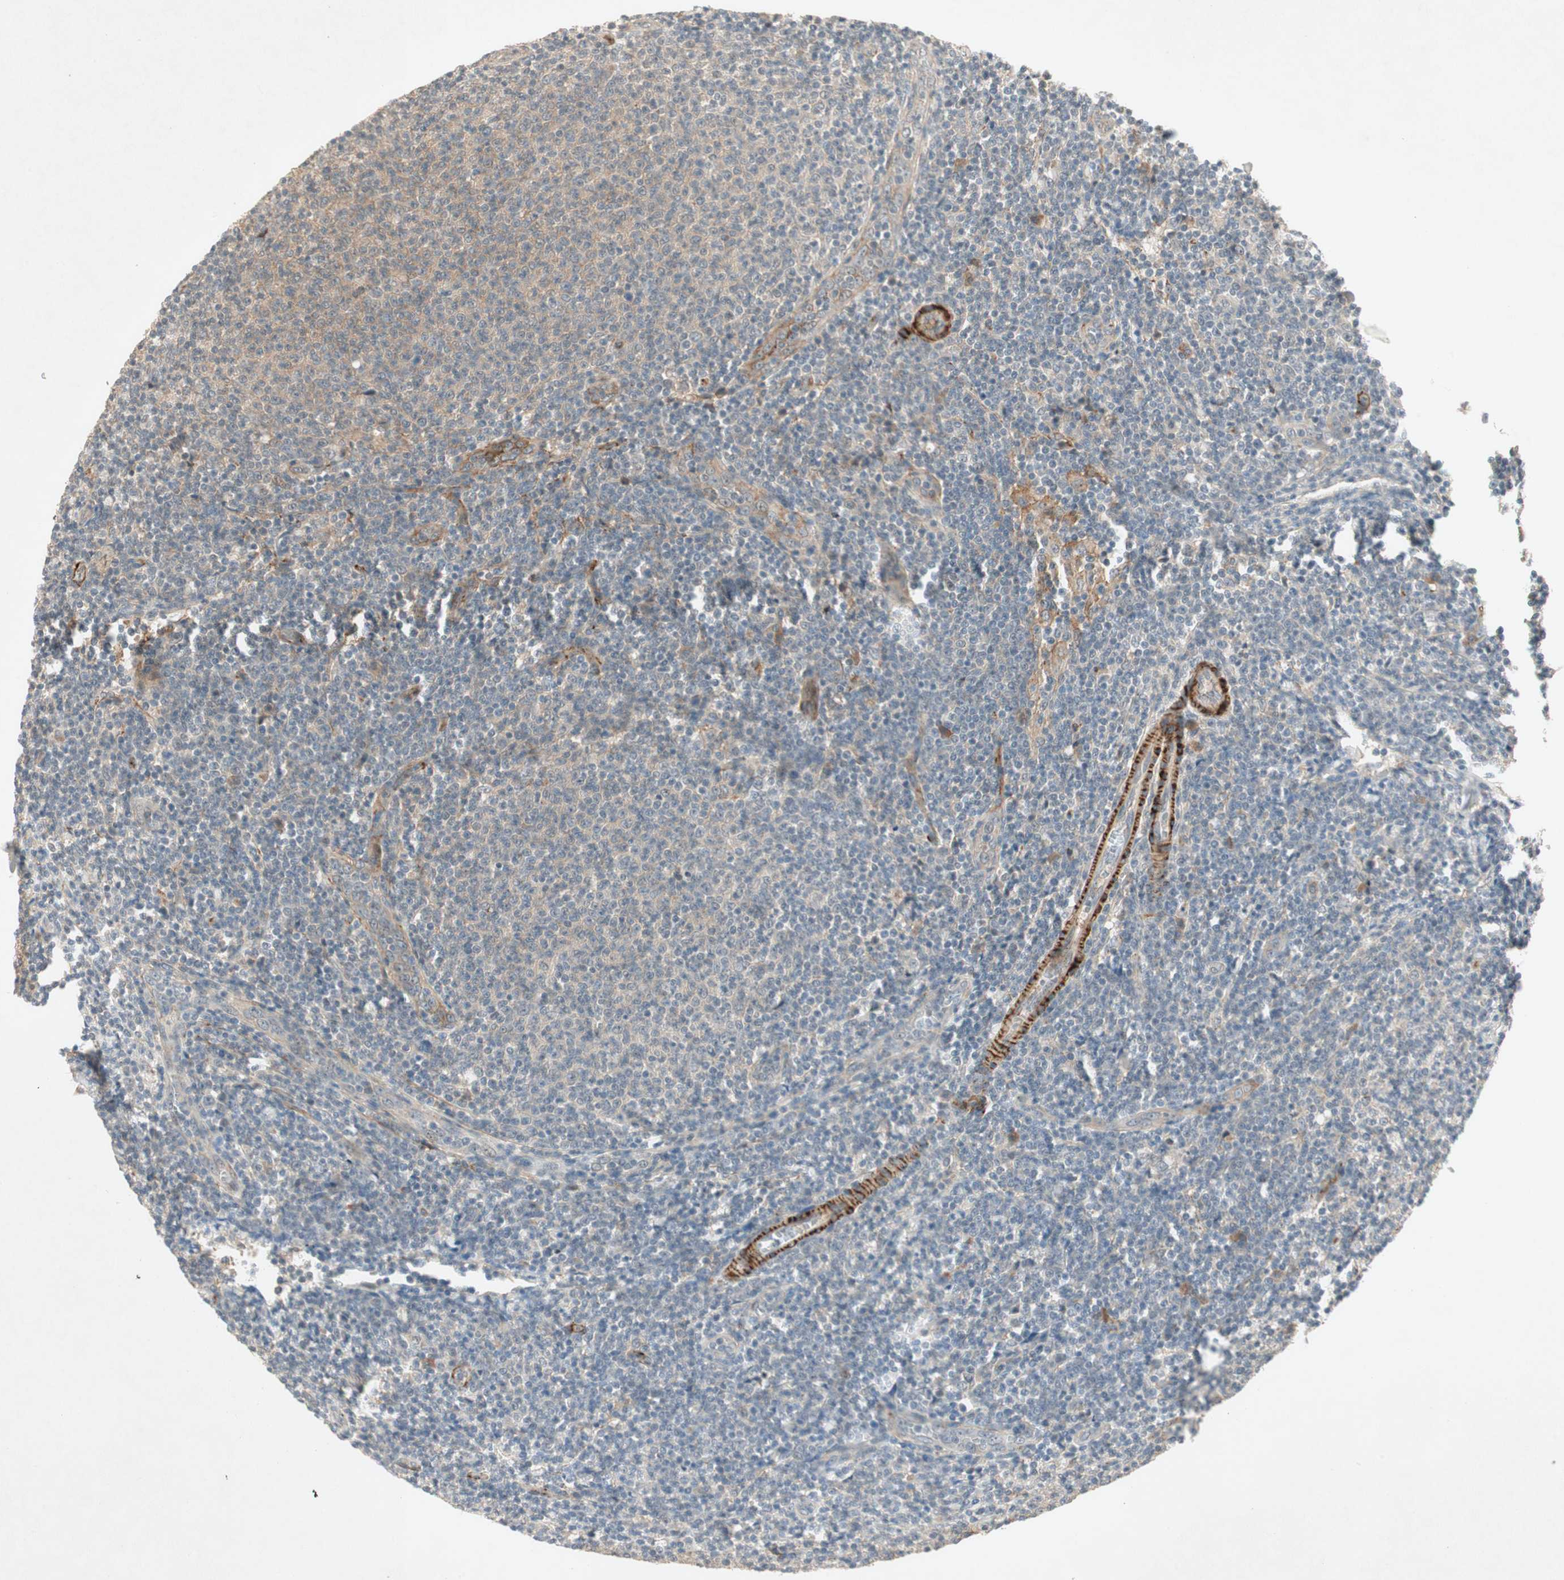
{"staining": {"intensity": "weak", "quantity": "25%-75%", "location": "cytoplasmic/membranous"}, "tissue": "lymphoma", "cell_type": "Tumor cells", "image_type": "cancer", "snomed": [{"axis": "morphology", "description": "Malignant lymphoma, non-Hodgkin's type, Low grade"}, {"axis": "topography", "description": "Lymph node"}], "caption": "IHC staining of malignant lymphoma, non-Hodgkin's type (low-grade), which displays low levels of weak cytoplasmic/membranous expression in about 25%-75% of tumor cells indicating weak cytoplasmic/membranous protein staining. The staining was performed using DAB (3,3'-diaminobenzidine) (brown) for protein detection and nuclei were counterstained in hematoxylin (blue).", "gene": "RNGTT", "patient": {"sex": "male", "age": 66}}